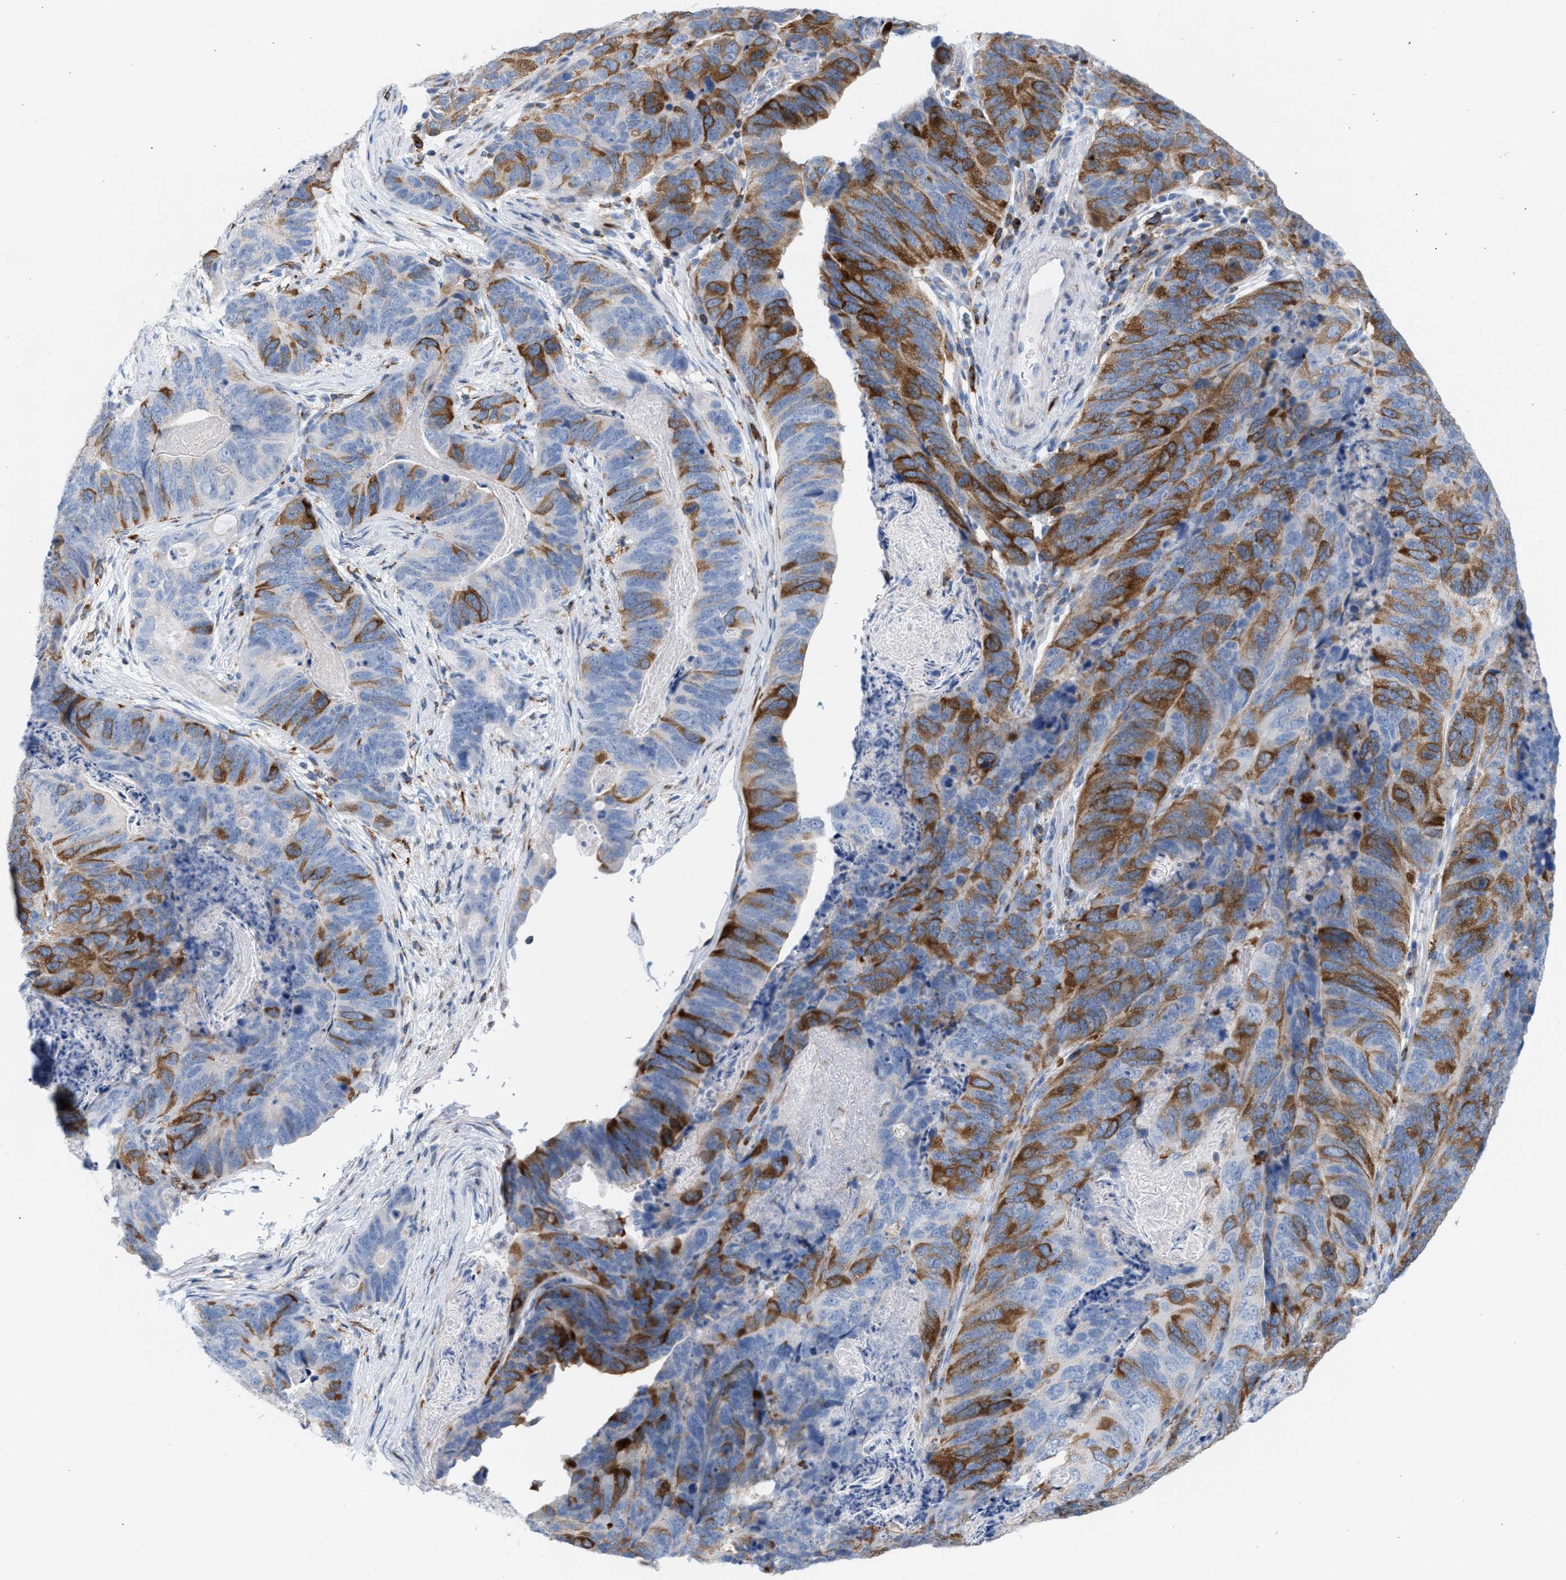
{"staining": {"intensity": "moderate", "quantity": "25%-75%", "location": "cytoplasmic/membranous"}, "tissue": "stomach cancer", "cell_type": "Tumor cells", "image_type": "cancer", "snomed": [{"axis": "morphology", "description": "Normal tissue, NOS"}, {"axis": "morphology", "description": "Adenocarcinoma, NOS"}, {"axis": "topography", "description": "Stomach"}], "caption": "Immunohistochemistry of human stomach cancer displays medium levels of moderate cytoplasmic/membranous expression in about 25%-75% of tumor cells. The staining was performed using DAB (3,3'-diaminobenzidine), with brown indicating positive protein expression. Nuclei are stained blue with hematoxylin.", "gene": "TACC3", "patient": {"sex": "female", "age": 89}}